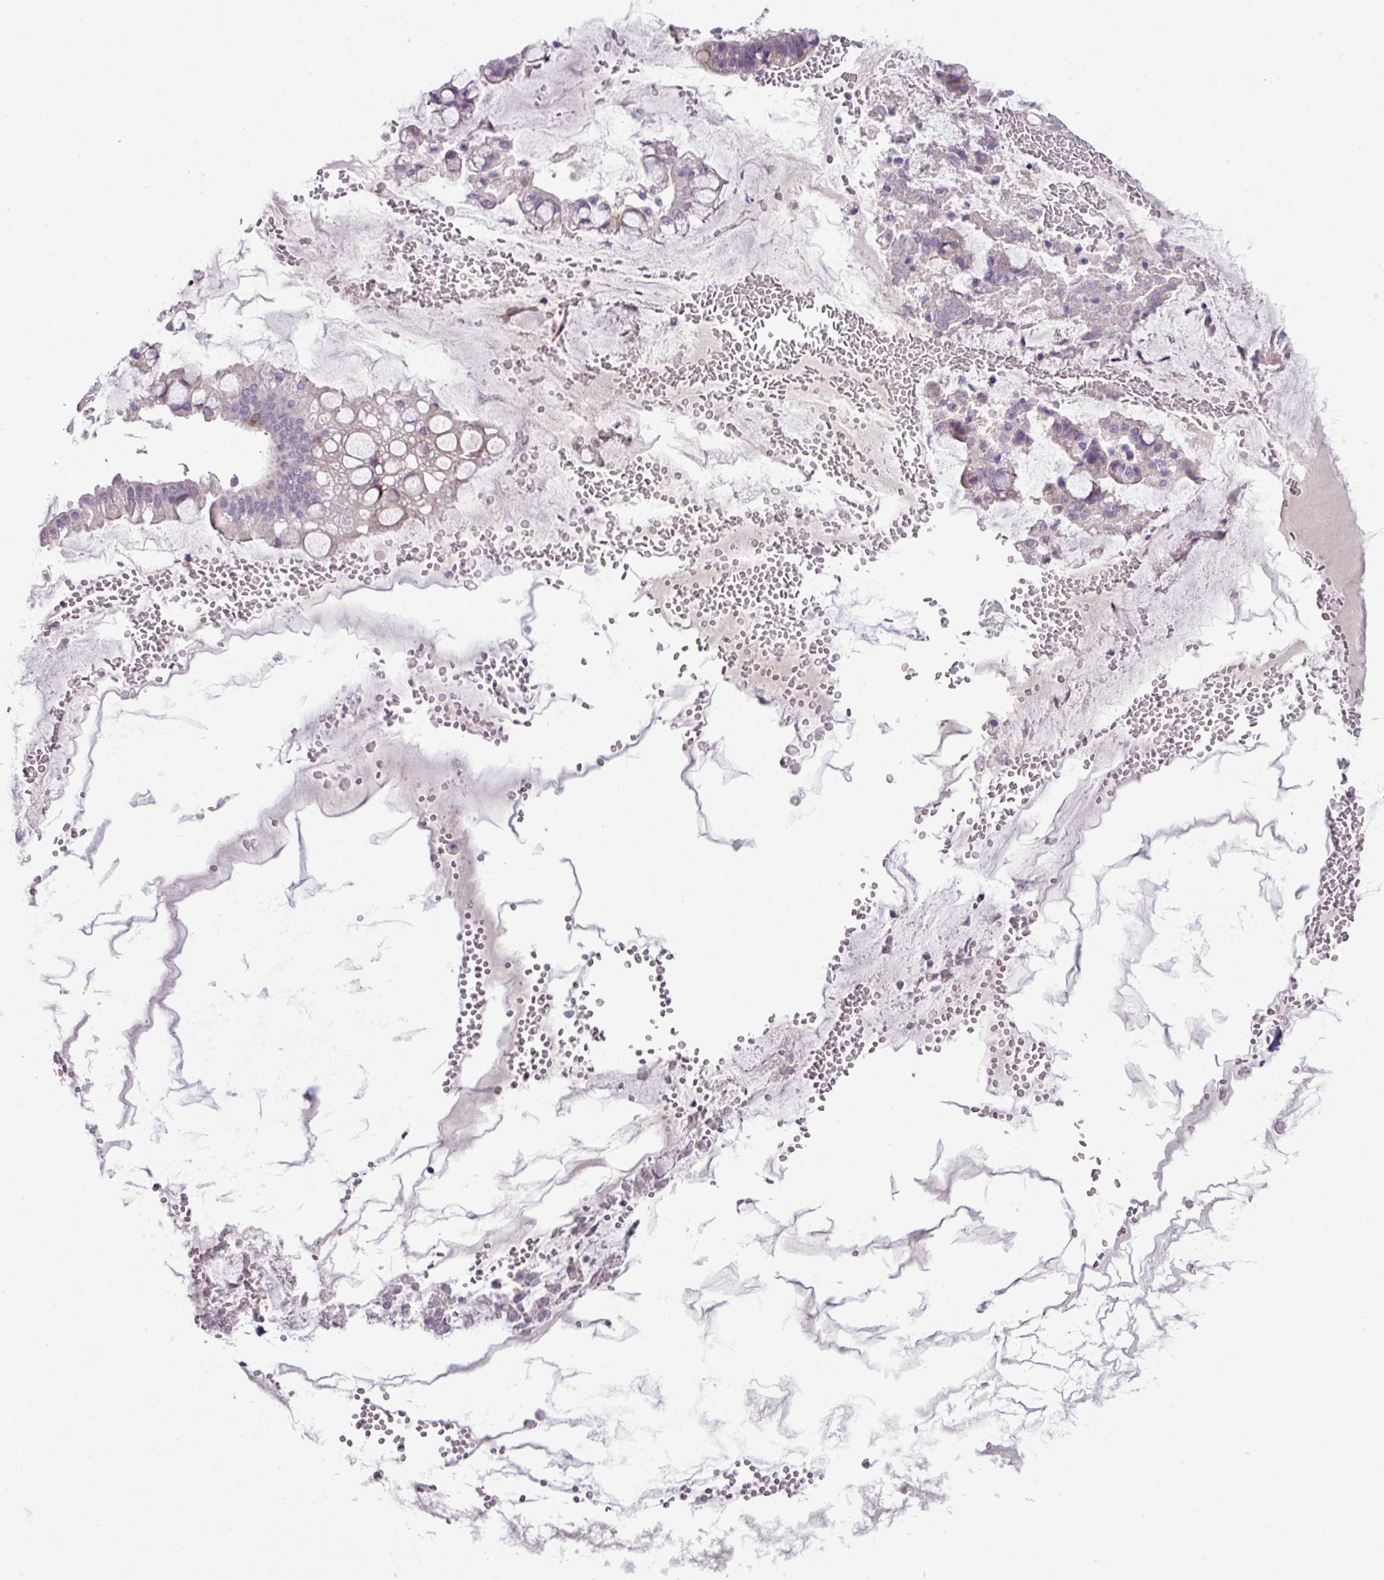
{"staining": {"intensity": "negative", "quantity": "none", "location": "none"}, "tissue": "ovarian cancer", "cell_type": "Tumor cells", "image_type": "cancer", "snomed": [{"axis": "morphology", "description": "Cystadenocarcinoma, mucinous, NOS"}, {"axis": "topography", "description": "Ovary"}], "caption": "DAB (3,3'-diaminobenzidine) immunohistochemical staining of mucinous cystadenocarcinoma (ovarian) reveals no significant staining in tumor cells.", "gene": "DNAJB13", "patient": {"sex": "female", "age": 73}}